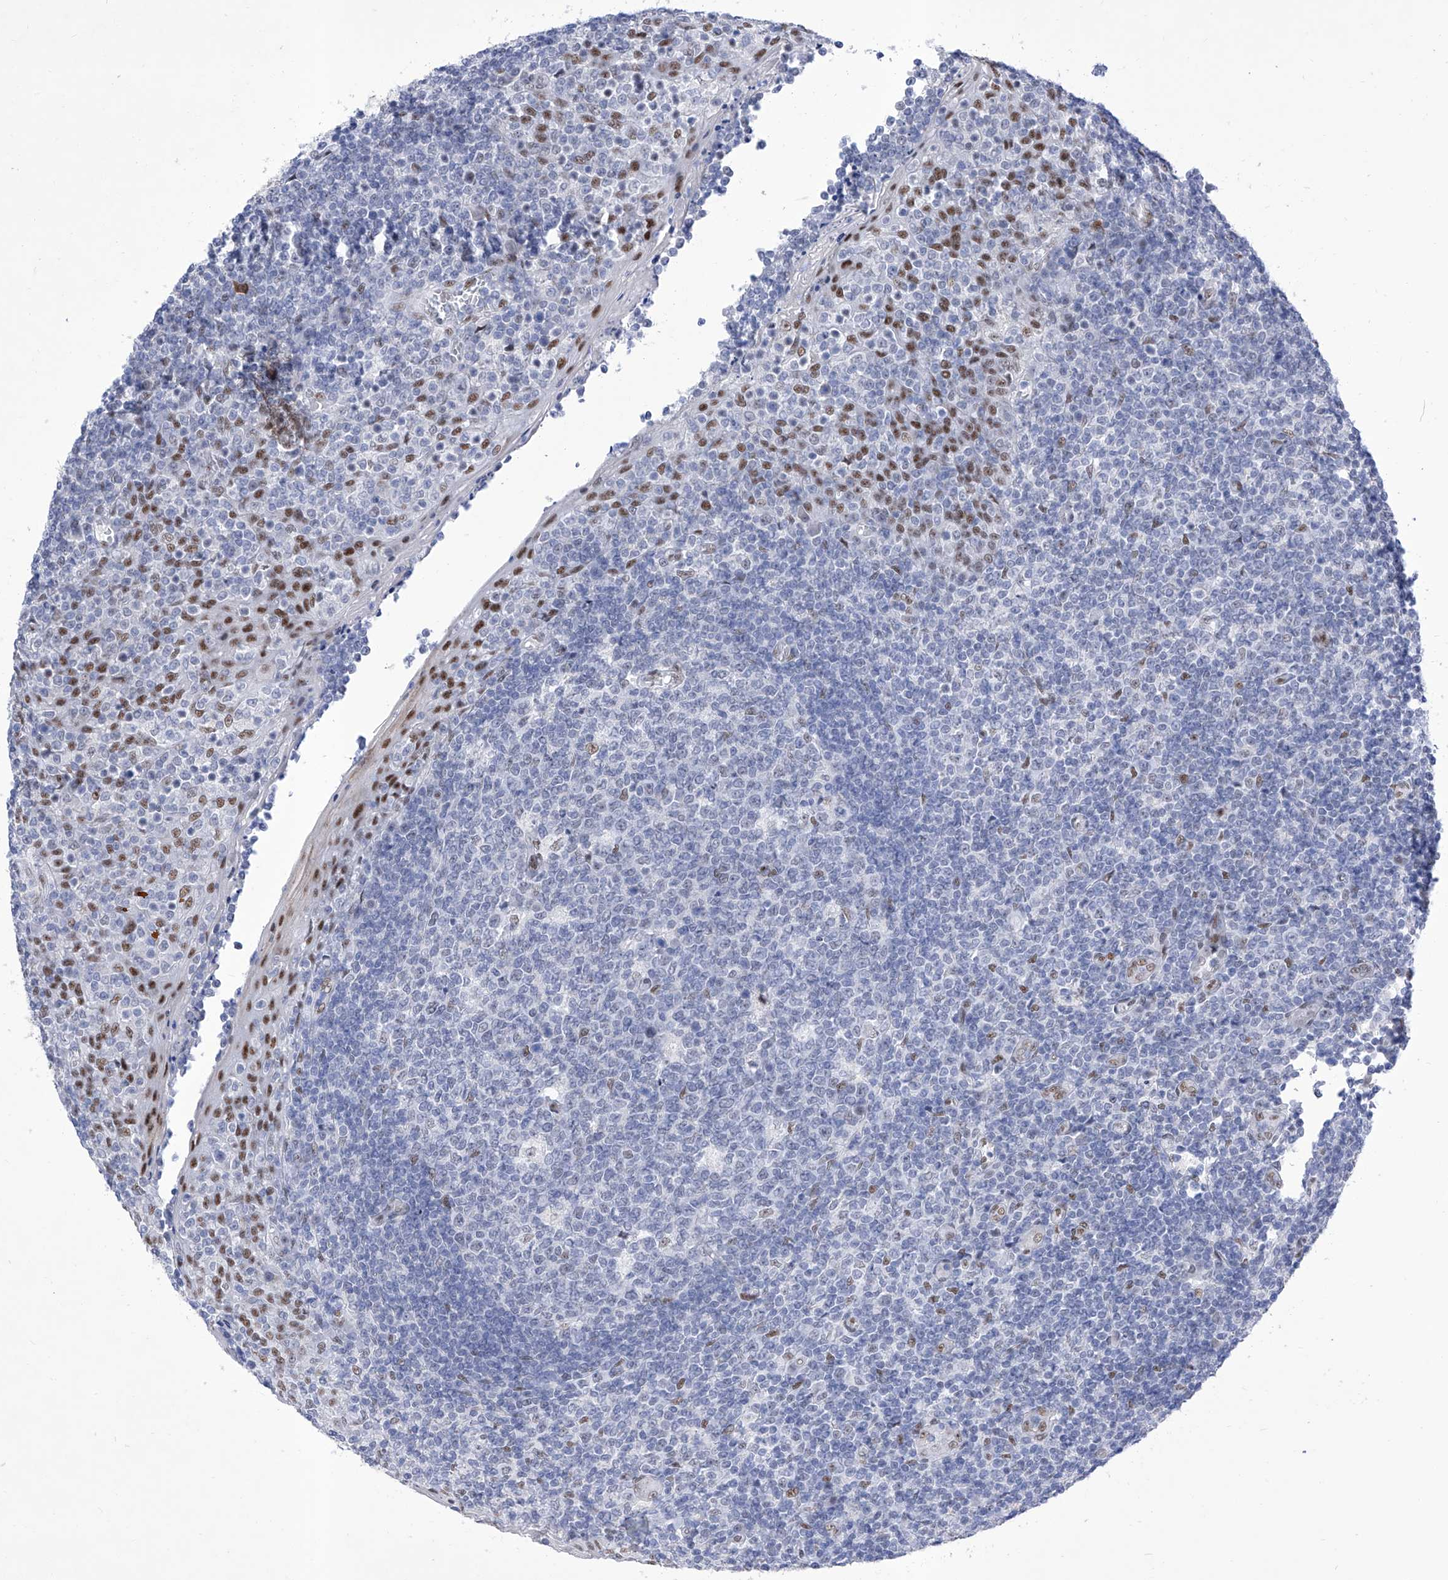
{"staining": {"intensity": "weak", "quantity": "<25%", "location": "nuclear"}, "tissue": "tonsil", "cell_type": "Germinal center cells", "image_type": "normal", "snomed": [{"axis": "morphology", "description": "Normal tissue, NOS"}, {"axis": "topography", "description": "Tonsil"}], "caption": "This is an immunohistochemistry (IHC) histopathology image of unremarkable tonsil. There is no positivity in germinal center cells.", "gene": "ATN1", "patient": {"sex": "female", "age": 19}}